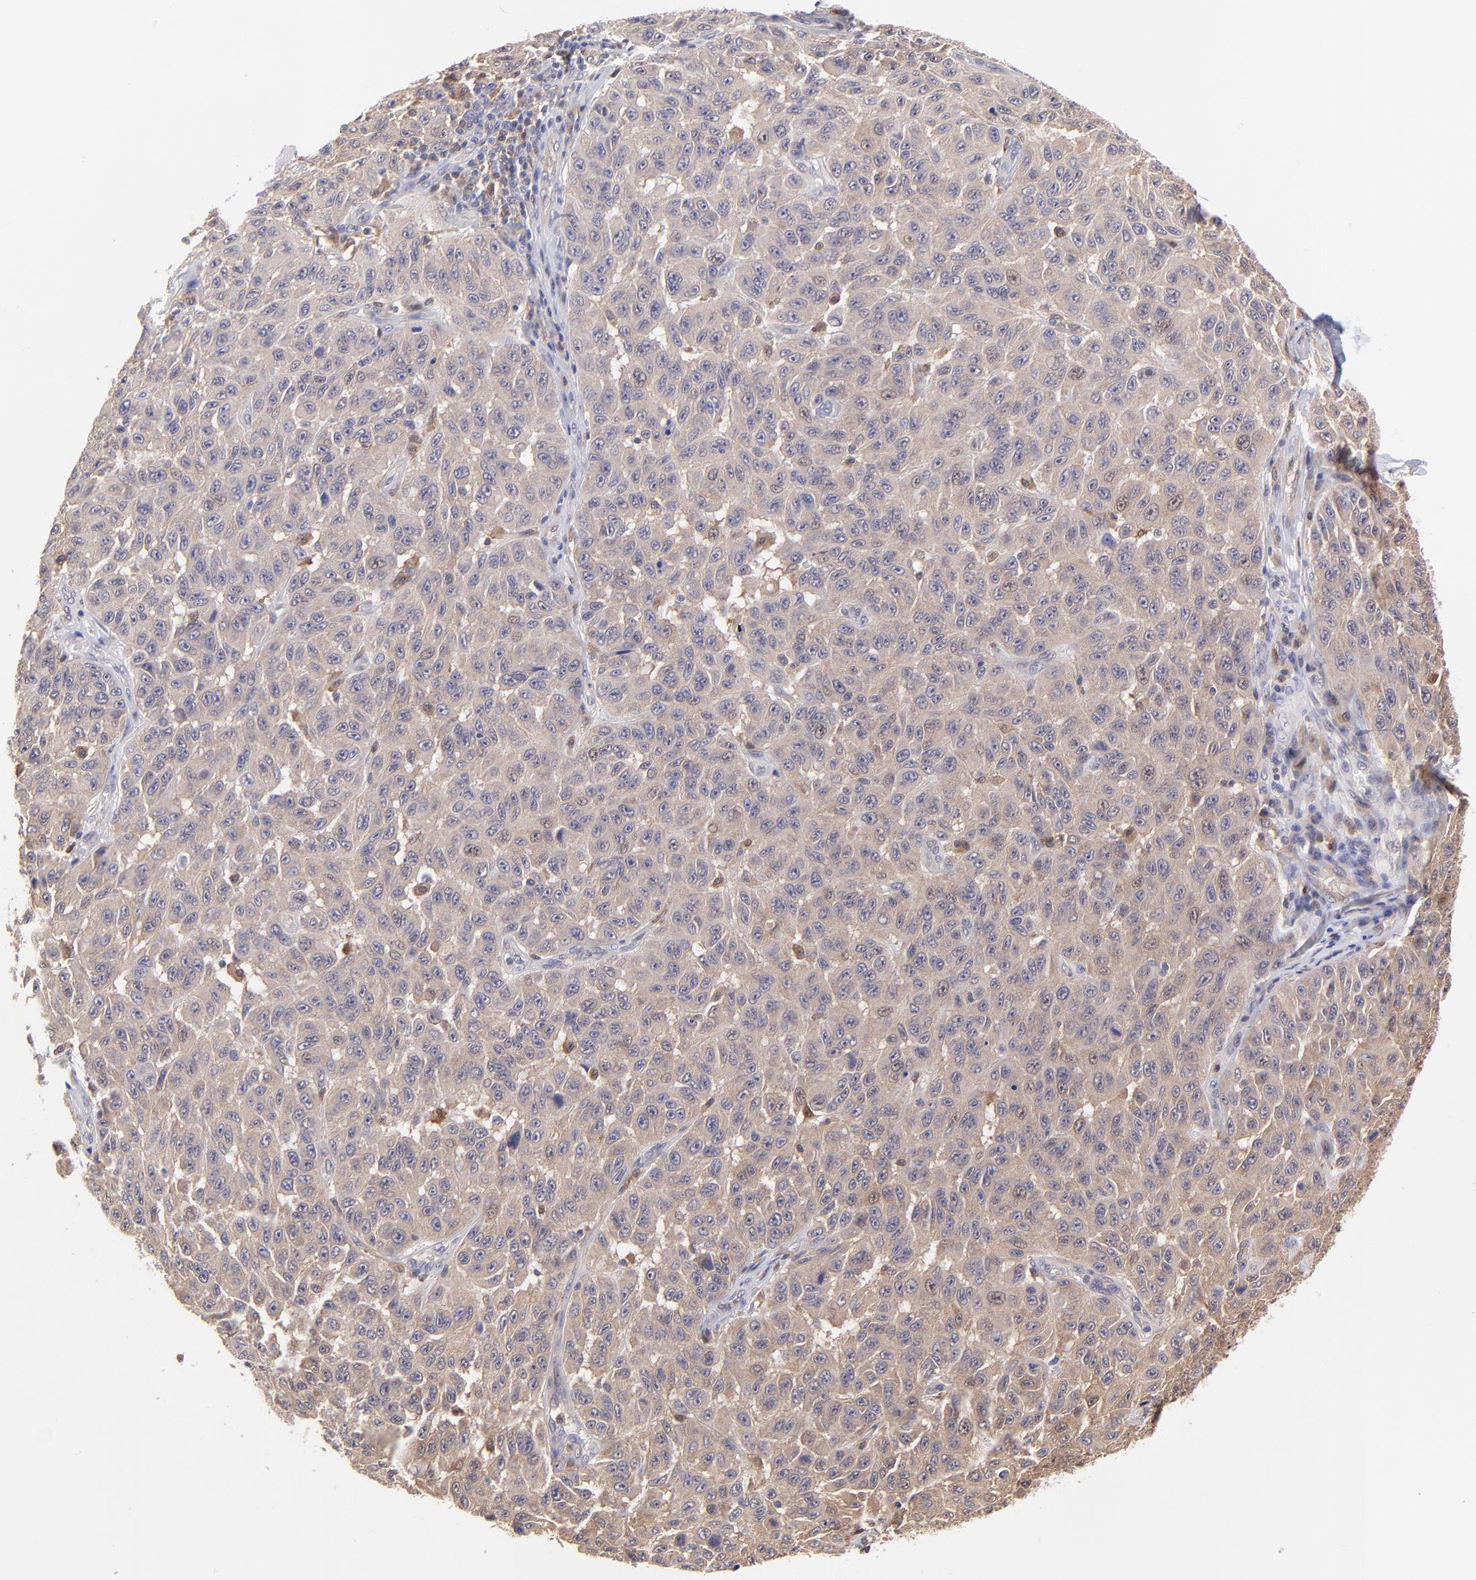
{"staining": {"intensity": "weak", "quantity": ">75%", "location": "cytoplasmic/membranous"}, "tissue": "melanoma", "cell_type": "Tumor cells", "image_type": "cancer", "snomed": [{"axis": "morphology", "description": "Malignant melanoma, NOS"}, {"axis": "topography", "description": "Skin"}], "caption": "A low amount of weak cytoplasmic/membranous expression is seen in approximately >75% of tumor cells in malignant melanoma tissue.", "gene": "HYAL1", "patient": {"sex": "male", "age": 30}}